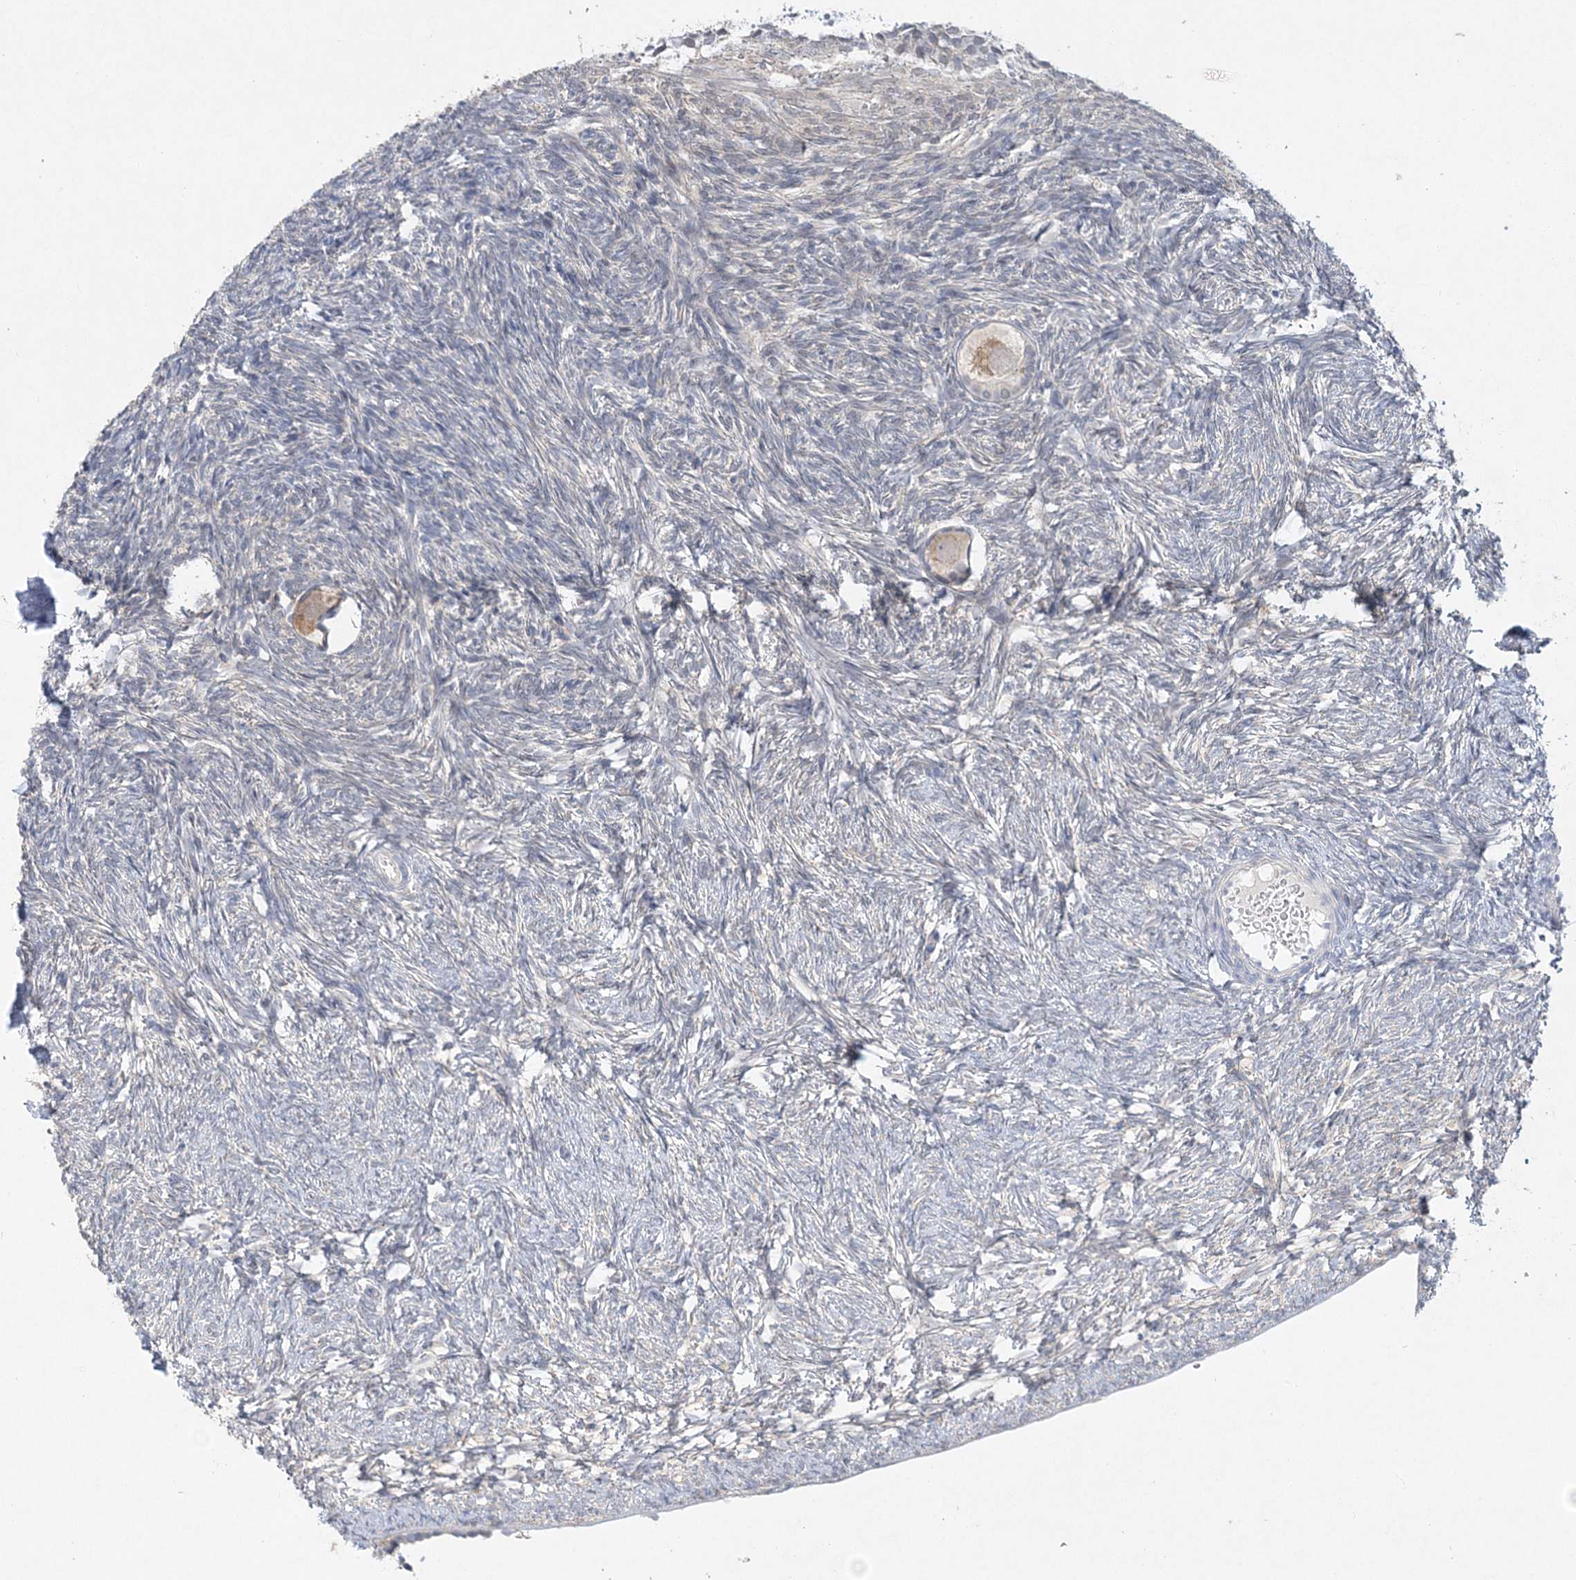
{"staining": {"intensity": "weak", "quantity": ">75%", "location": "cytoplasmic/membranous"}, "tissue": "ovary", "cell_type": "Follicle cells", "image_type": "normal", "snomed": [{"axis": "morphology", "description": "Normal tissue, NOS"}, {"axis": "topography", "description": "Ovary"}], "caption": "Protein expression analysis of unremarkable ovary demonstrates weak cytoplasmic/membranous staining in approximately >75% of follicle cells.", "gene": "MAT2B", "patient": {"sex": "female", "age": 34}}